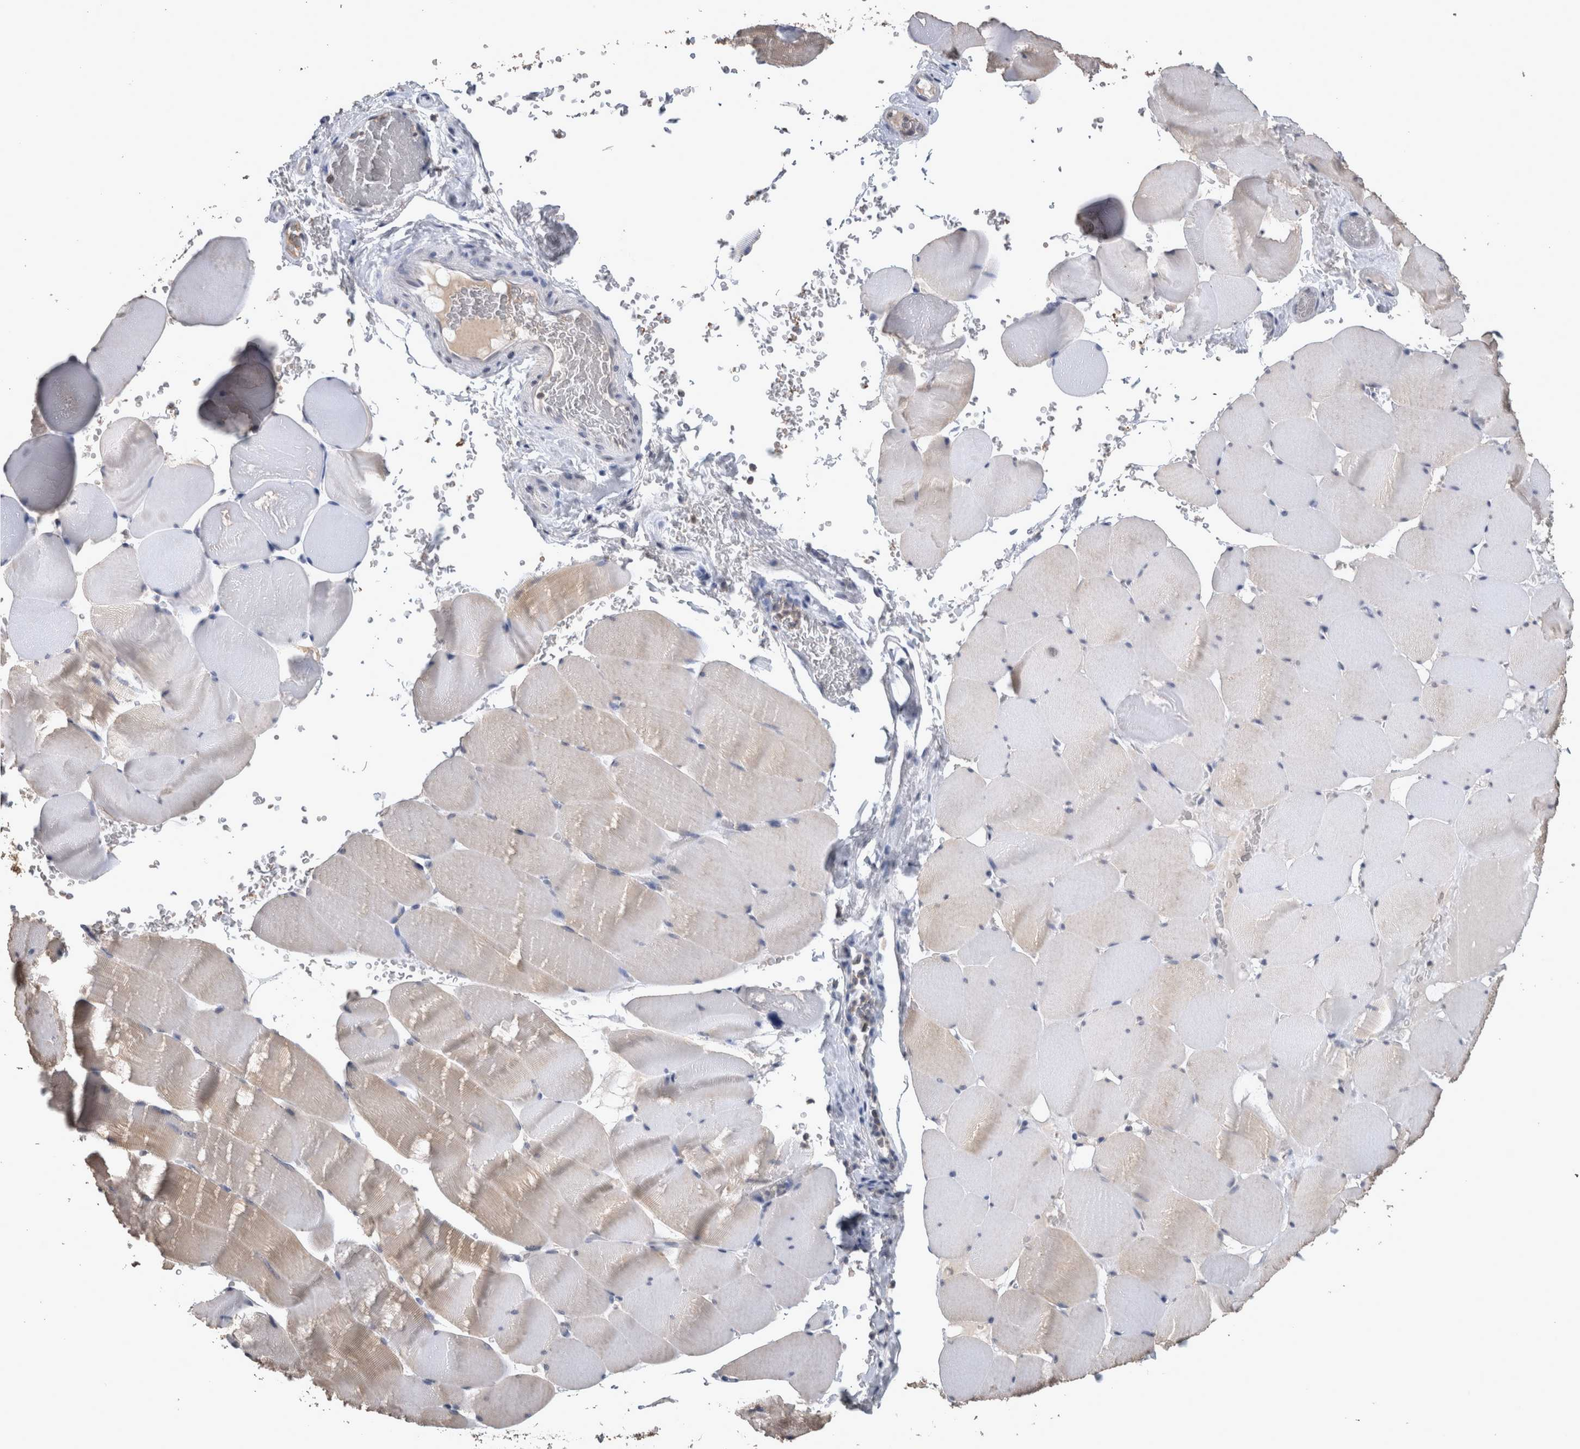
{"staining": {"intensity": "weak", "quantity": "25%-75%", "location": "cytoplasmic/membranous"}, "tissue": "skeletal muscle", "cell_type": "Myocytes", "image_type": "normal", "snomed": [{"axis": "morphology", "description": "Normal tissue, NOS"}, {"axis": "topography", "description": "Skeletal muscle"}], "caption": "IHC (DAB (3,3'-diaminobenzidine)) staining of benign skeletal muscle shows weak cytoplasmic/membranous protein expression in about 25%-75% of myocytes.", "gene": "WNT7A", "patient": {"sex": "male", "age": 62}}